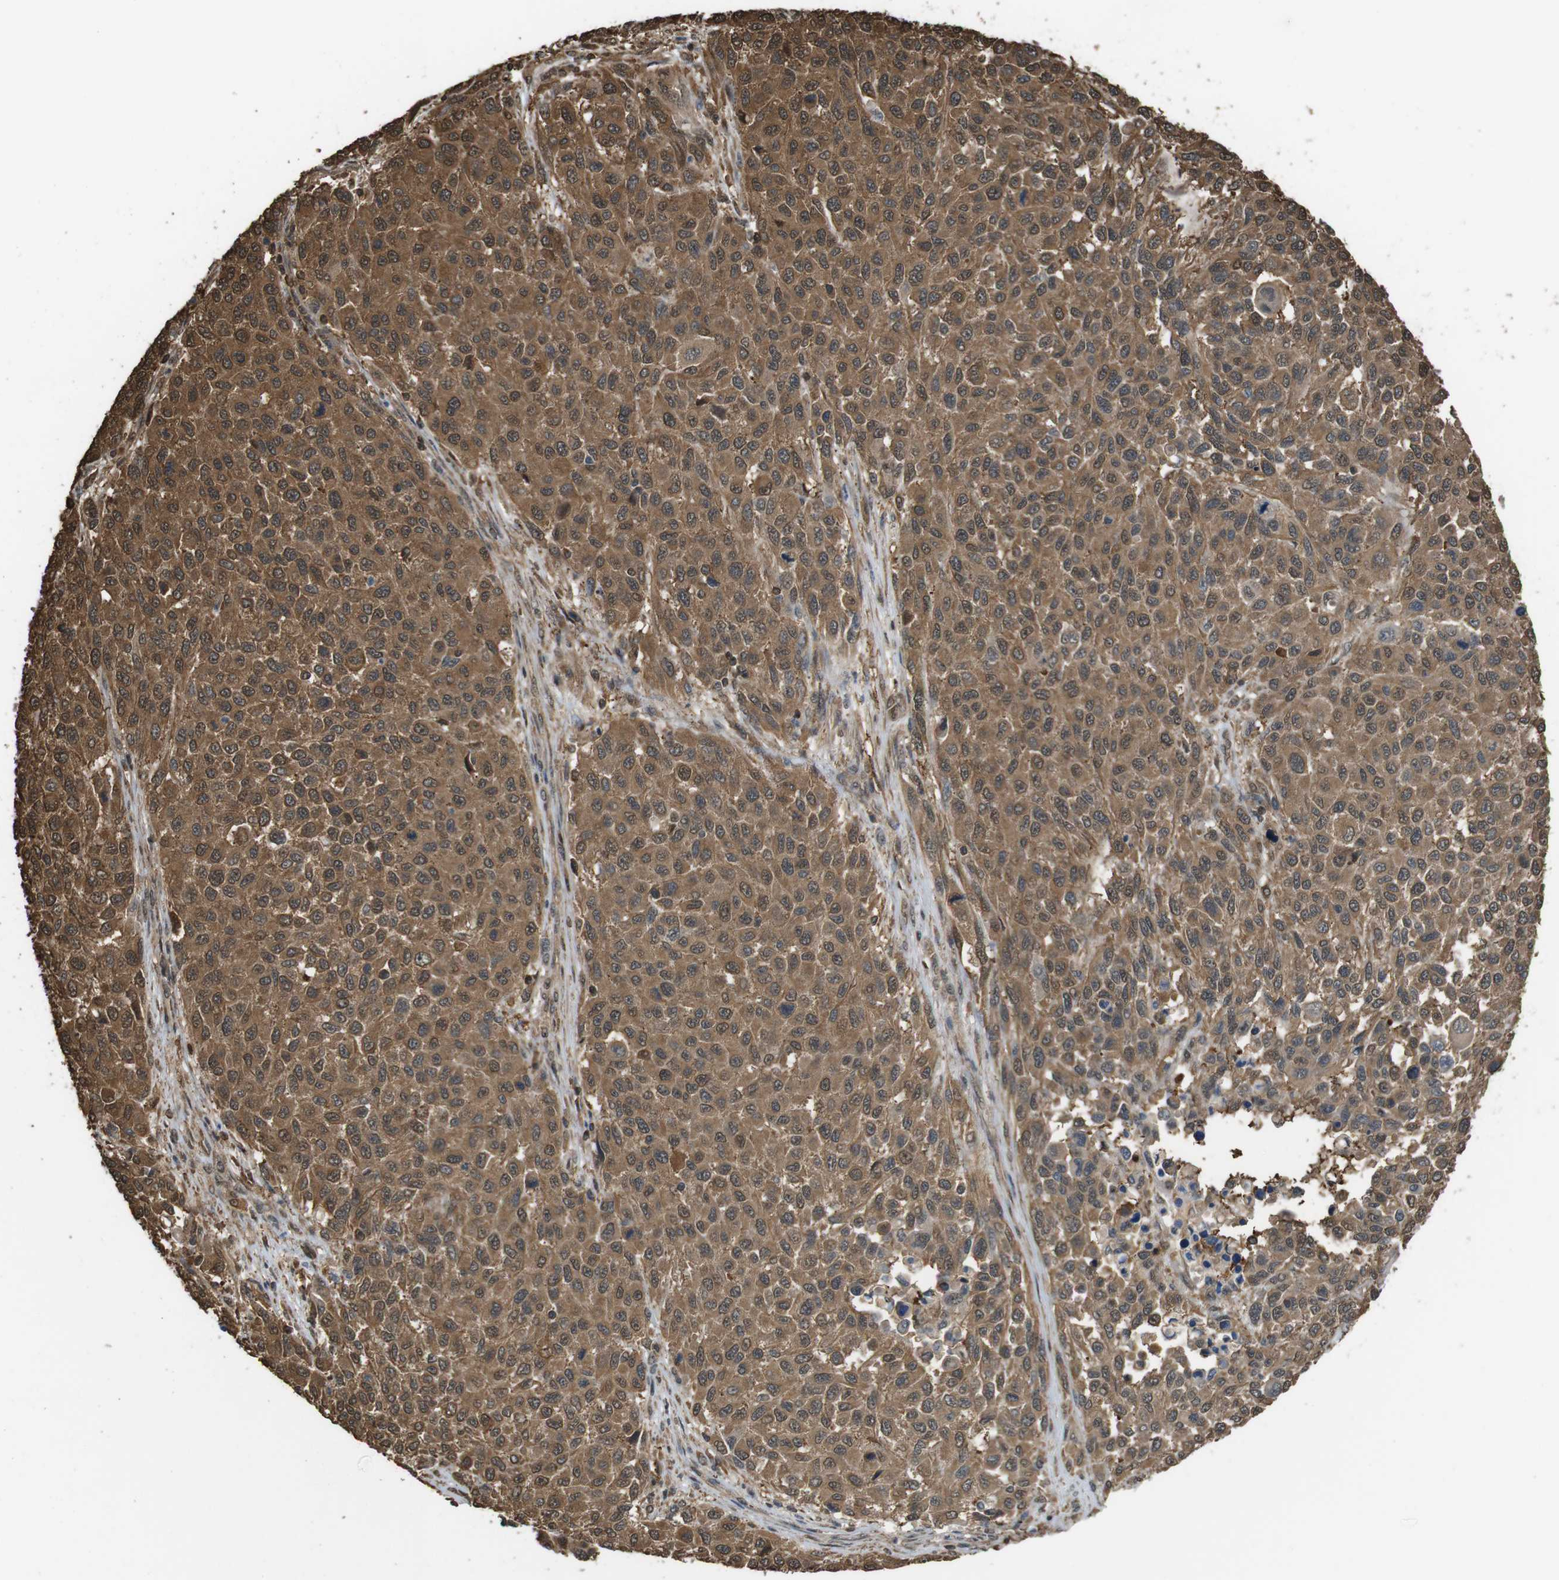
{"staining": {"intensity": "moderate", "quantity": ">75%", "location": "cytoplasmic/membranous,nuclear"}, "tissue": "melanoma", "cell_type": "Tumor cells", "image_type": "cancer", "snomed": [{"axis": "morphology", "description": "Malignant melanoma, Metastatic site"}, {"axis": "topography", "description": "Lymph node"}], "caption": "IHC of human malignant melanoma (metastatic site) shows medium levels of moderate cytoplasmic/membranous and nuclear staining in about >75% of tumor cells. The protein is stained brown, and the nuclei are stained in blue (DAB IHC with brightfield microscopy, high magnification).", "gene": "ARHGDIA", "patient": {"sex": "male", "age": 61}}